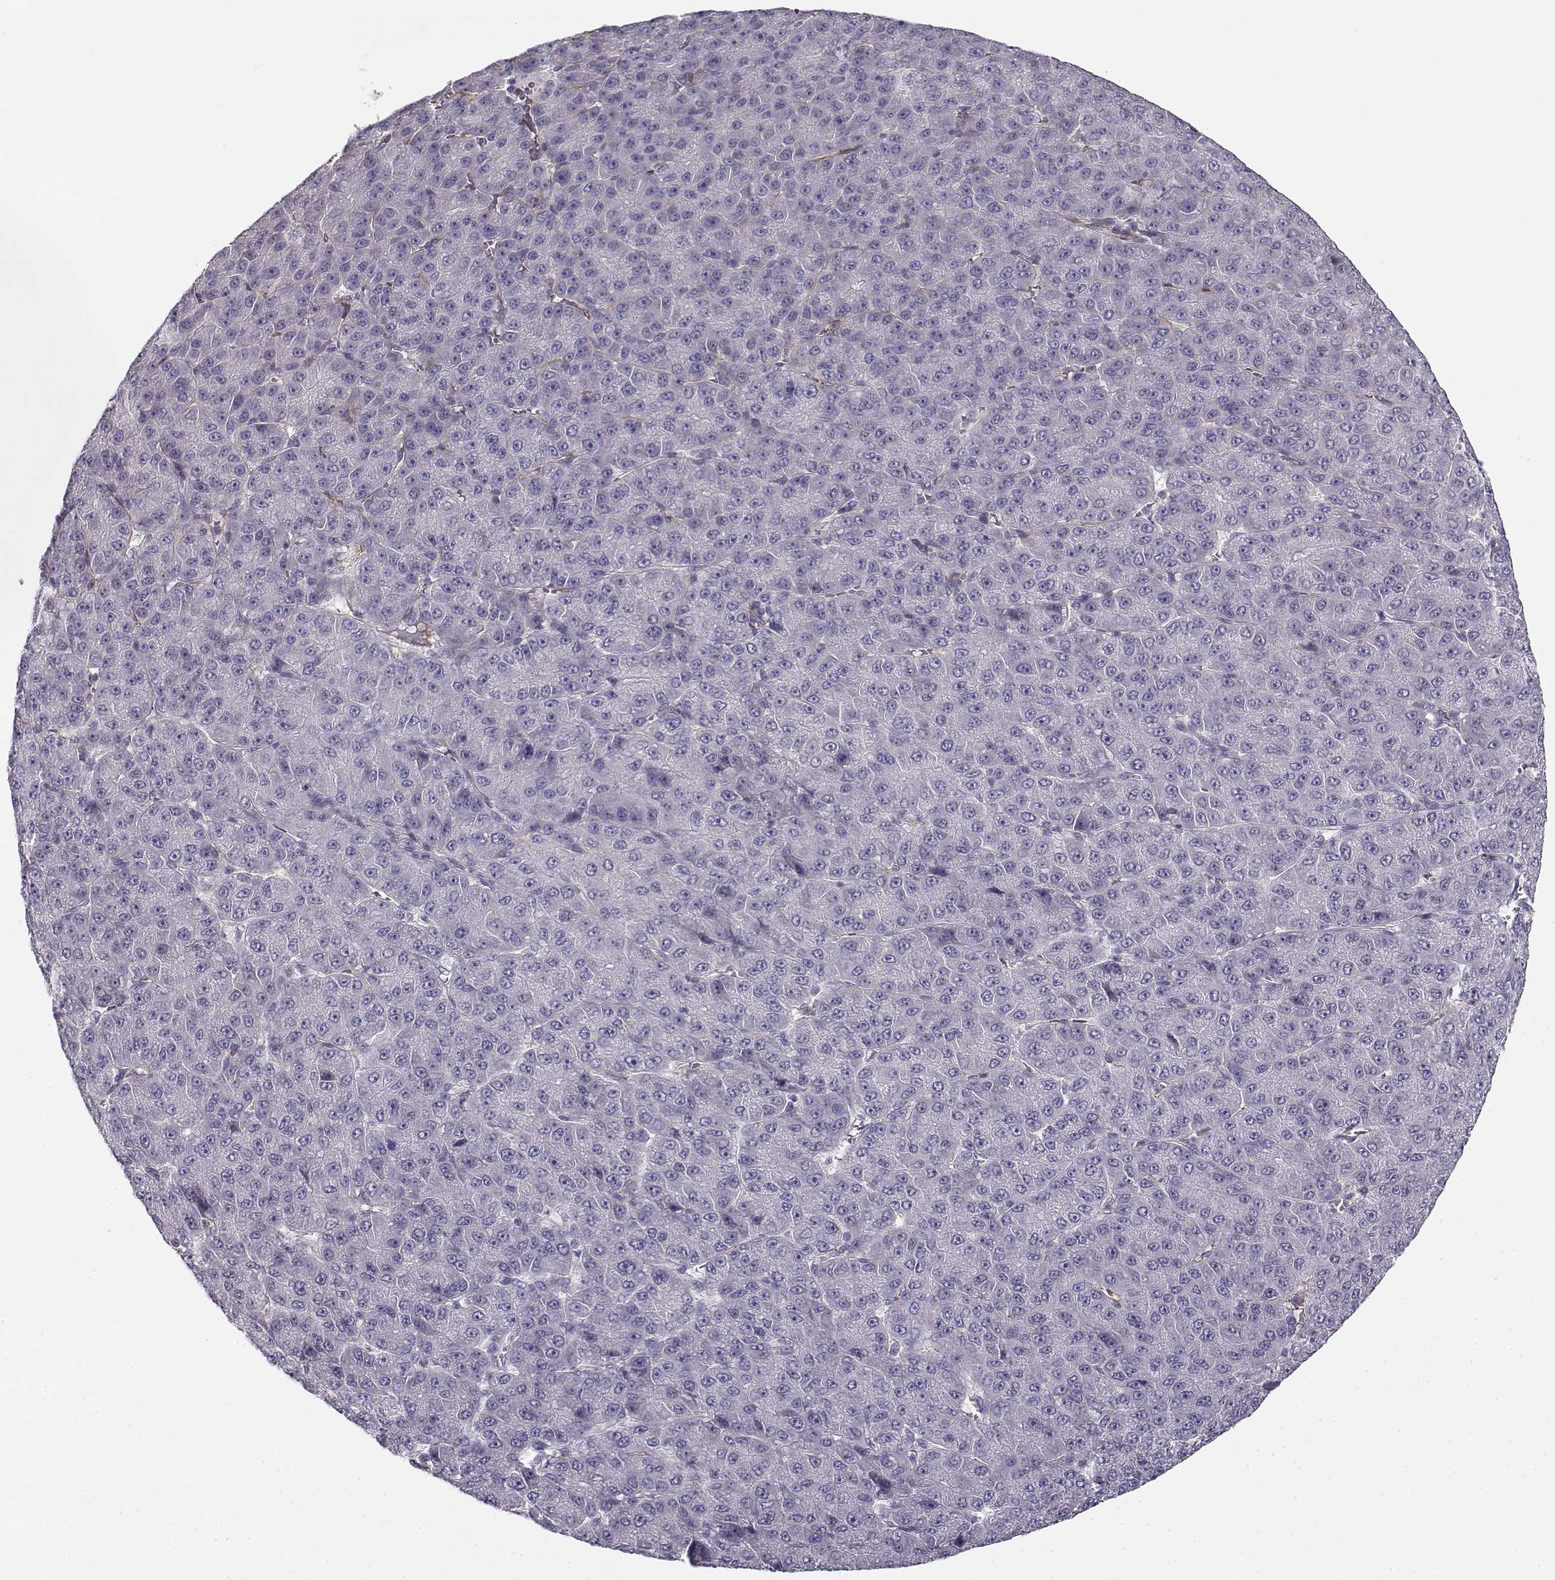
{"staining": {"intensity": "negative", "quantity": "none", "location": "none"}, "tissue": "liver cancer", "cell_type": "Tumor cells", "image_type": "cancer", "snomed": [{"axis": "morphology", "description": "Carcinoma, Hepatocellular, NOS"}, {"axis": "topography", "description": "Liver"}], "caption": "DAB immunohistochemical staining of liver cancer (hepatocellular carcinoma) shows no significant staining in tumor cells. Brightfield microscopy of immunohistochemistry stained with DAB (3,3'-diaminobenzidine) (brown) and hematoxylin (blue), captured at high magnification.", "gene": "MYO1A", "patient": {"sex": "male", "age": 67}}